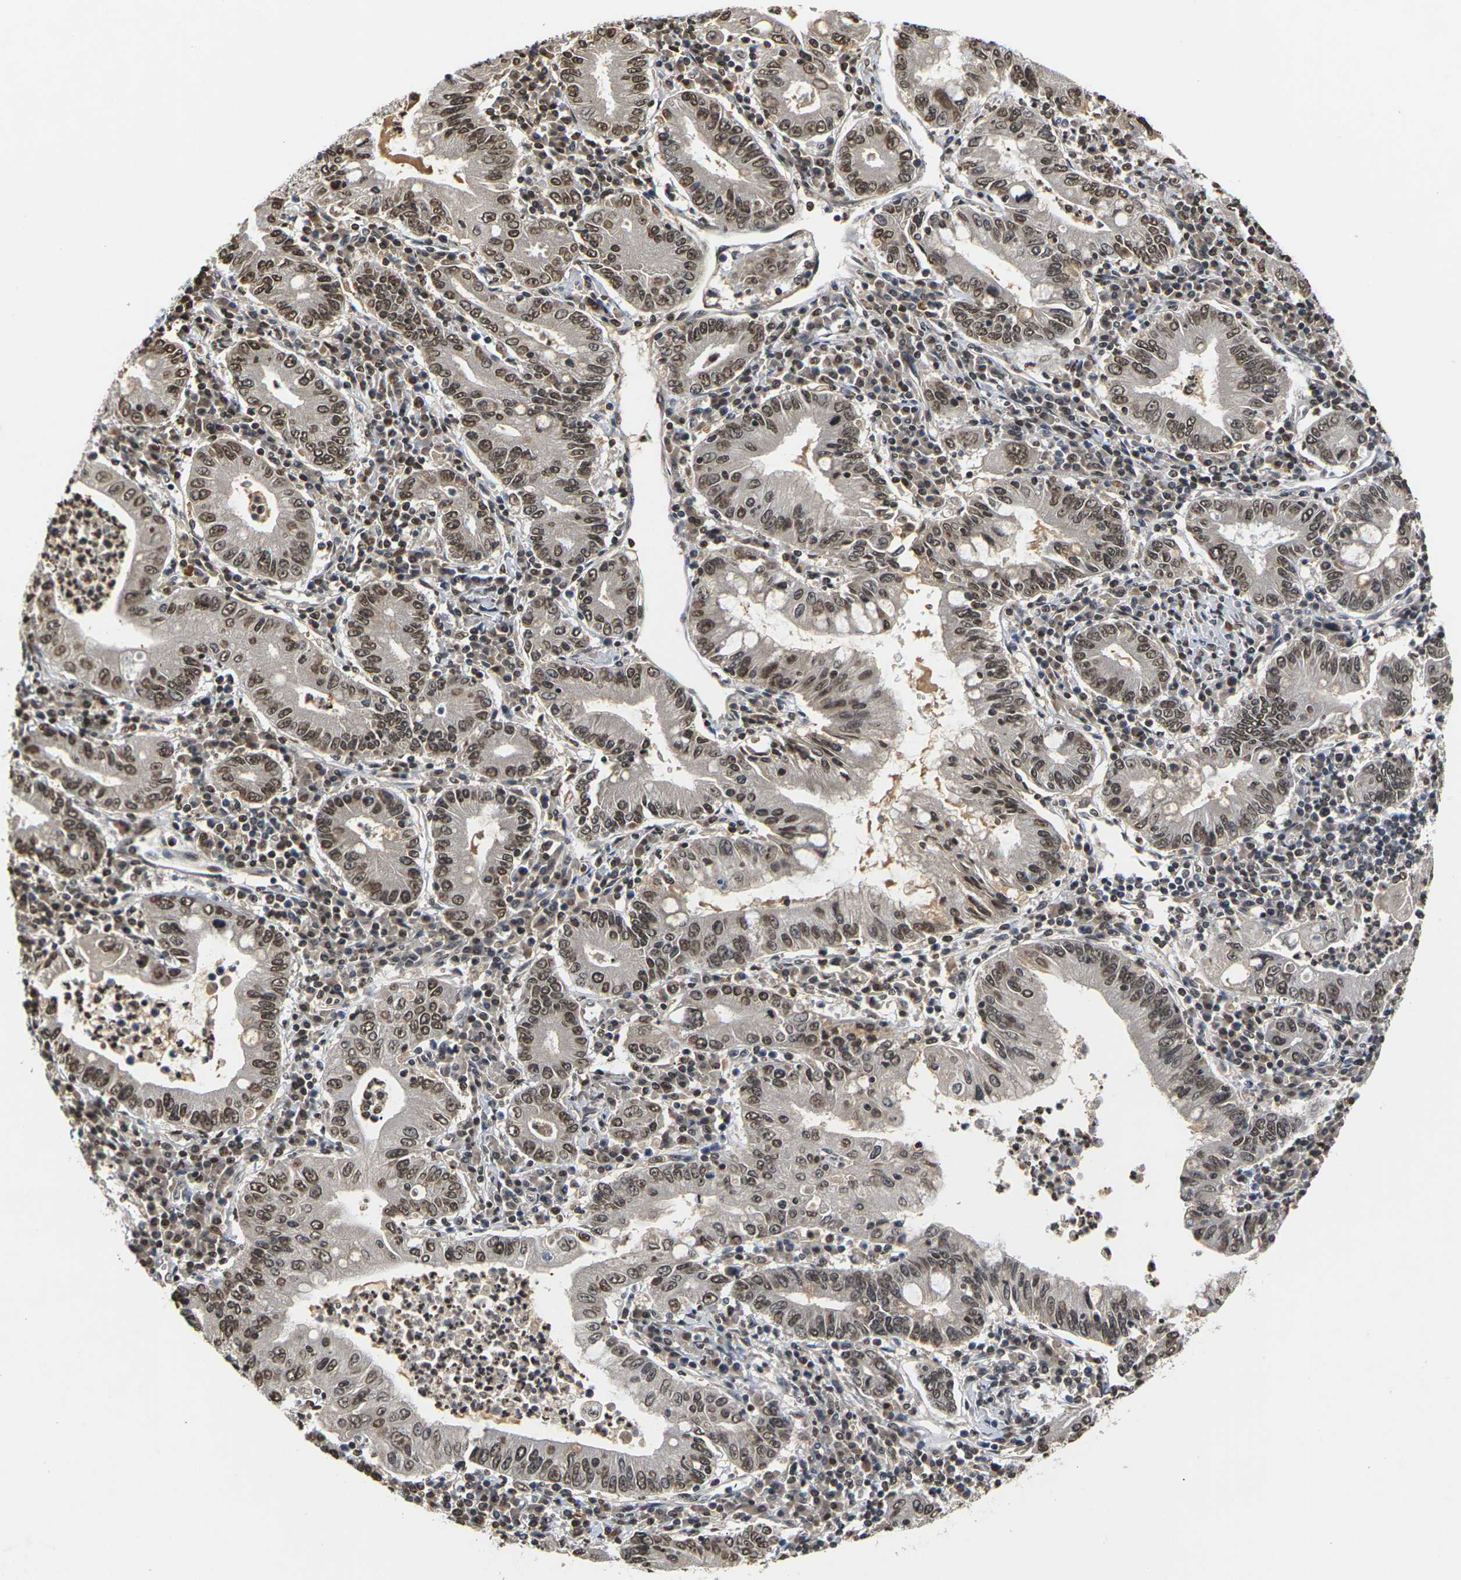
{"staining": {"intensity": "moderate", "quantity": ">75%", "location": "nuclear"}, "tissue": "stomach cancer", "cell_type": "Tumor cells", "image_type": "cancer", "snomed": [{"axis": "morphology", "description": "Normal tissue, NOS"}, {"axis": "morphology", "description": "Adenocarcinoma, NOS"}, {"axis": "topography", "description": "Esophagus"}, {"axis": "topography", "description": "Stomach, upper"}, {"axis": "topography", "description": "Peripheral nerve tissue"}], "caption": "Tumor cells show moderate nuclear positivity in approximately >75% of cells in stomach adenocarcinoma.", "gene": "NELFA", "patient": {"sex": "male", "age": 62}}